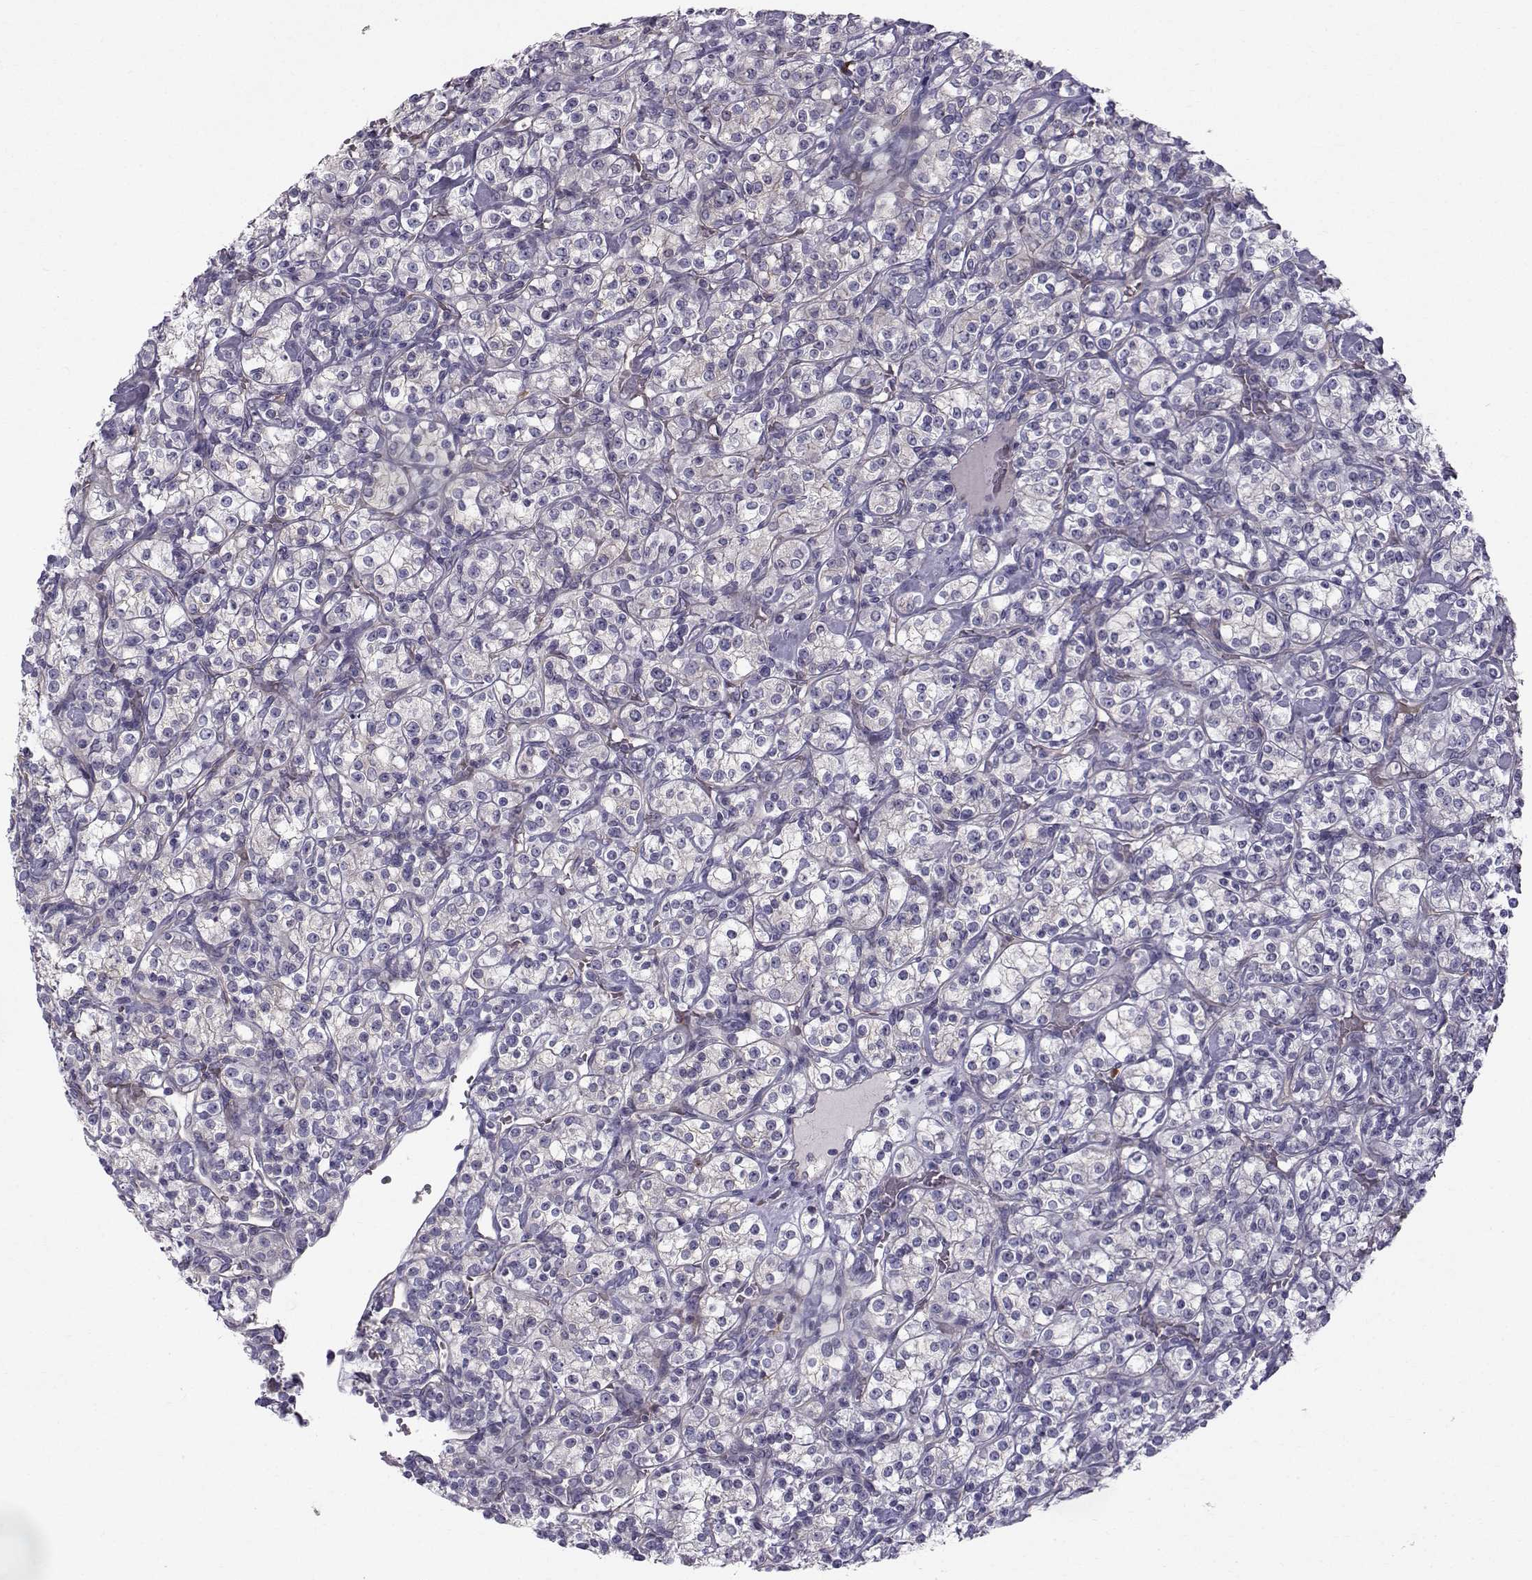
{"staining": {"intensity": "weak", "quantity": "25%-75%", "location": "cytoplasmic/membranous"}, "tissue": "renal cancer", "cell_type": "Tumor cells", "image_type": "cancer", "snomed": [{"axis": "morphology", "description": "Adenocarcinoma, NOS"}, {"axis": "topography", "description": "Kidney"}], "caption": "This image demonstrates IHC staining of human renal adenocarcinoma, with low weak cytoplasmic/membranous staining in approximately 25%-75% of tumor cells.", "gene": "QPCT", "patient": {"sex": "male", "age": 77}}